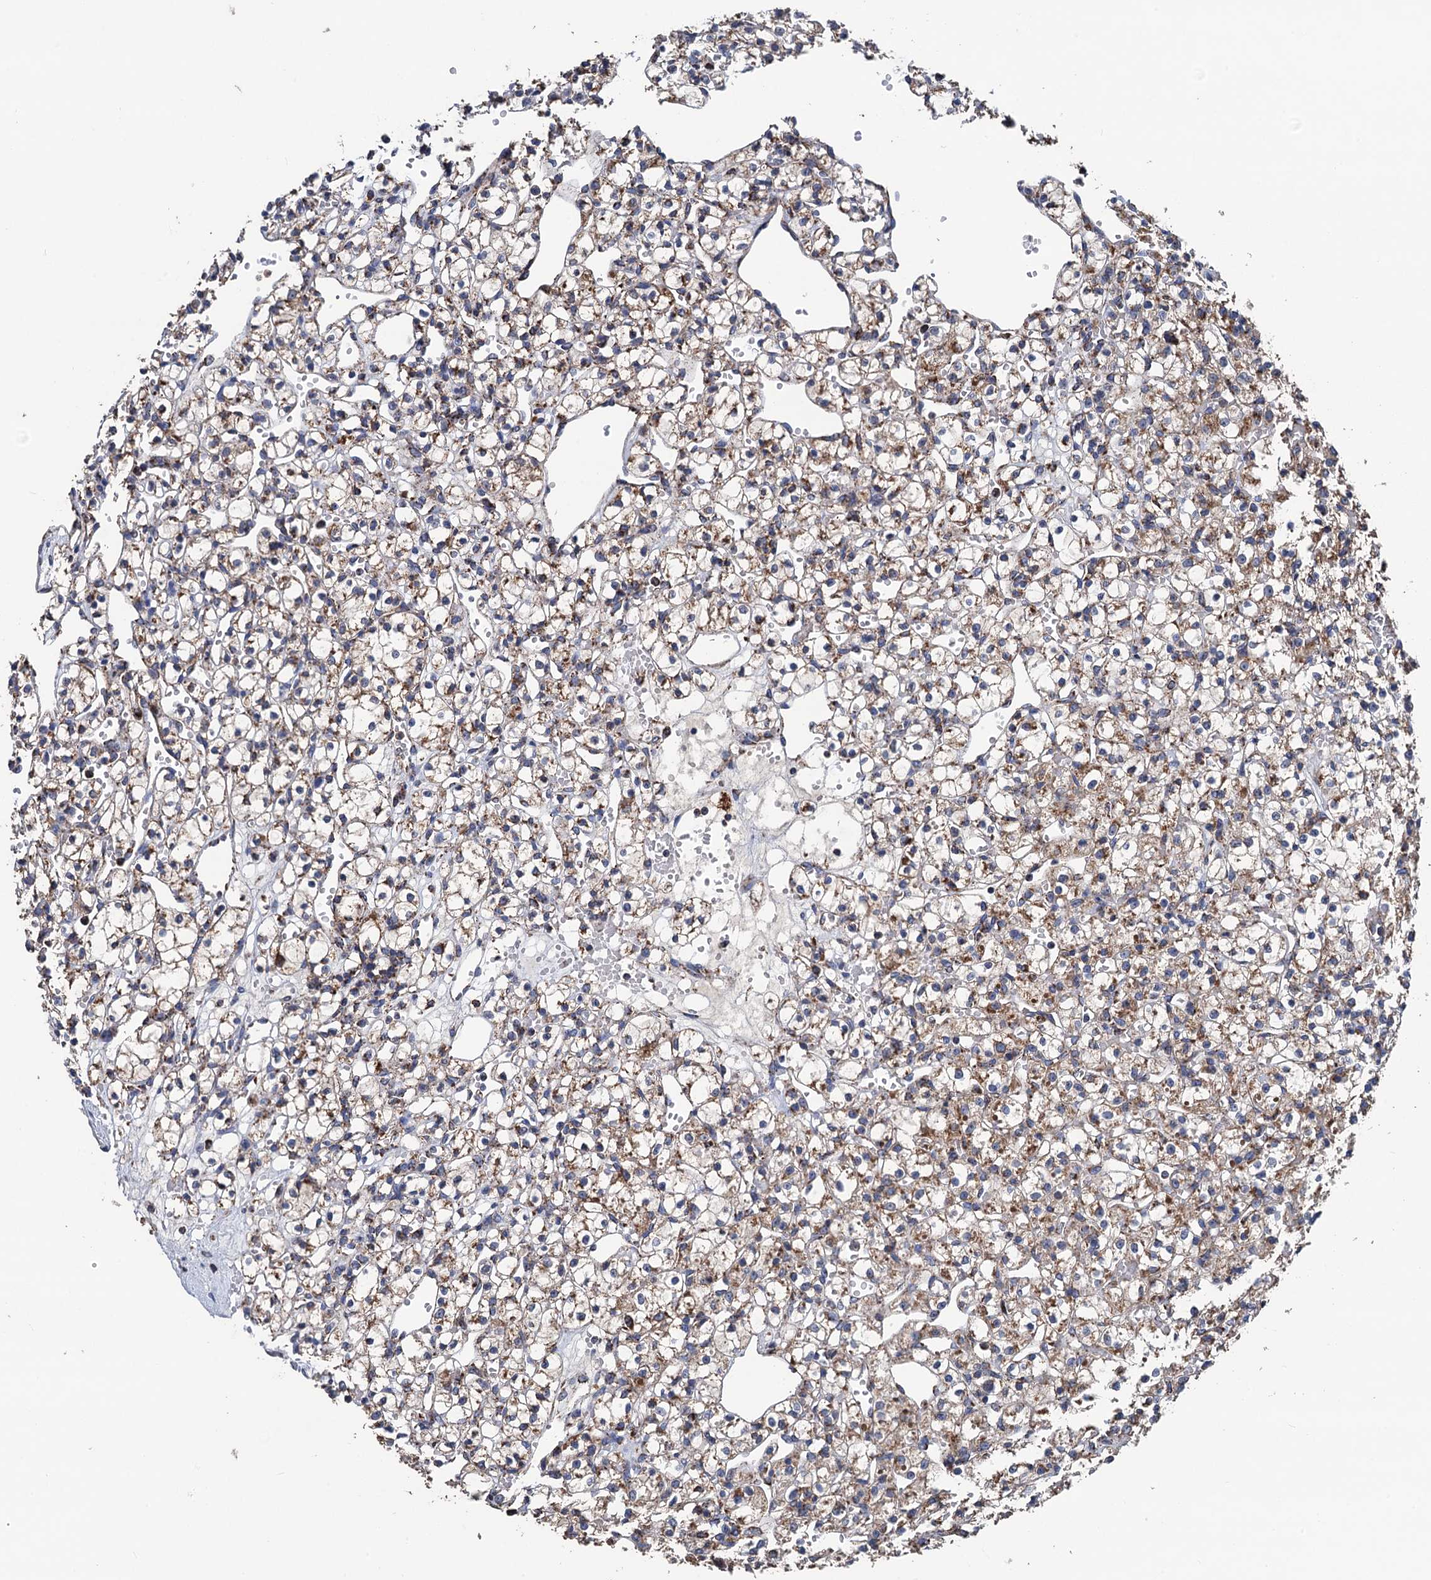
{"staining": {"intensity": "moderate", "quantity": "25%-75%", "location": "cytoplasmic/membranous"}, "tissue": "renal cancer", "cell_type": "Tumor cells", "image_type": "cancer", "snomed": [{"axis": "morphology", "description": "Adenocarcinoma, NOS"}, {"axis": "topography", "description": "Kidney"}], "caption": "The image shows immunohistochemical staining of renal adenocarcinoma. There is moderate cytoplasmic/membranous expression is present in about 25%-75% of tumor cells.", "gene": "DGLUCY", "patient": {"sex": "female", "age": 59}}